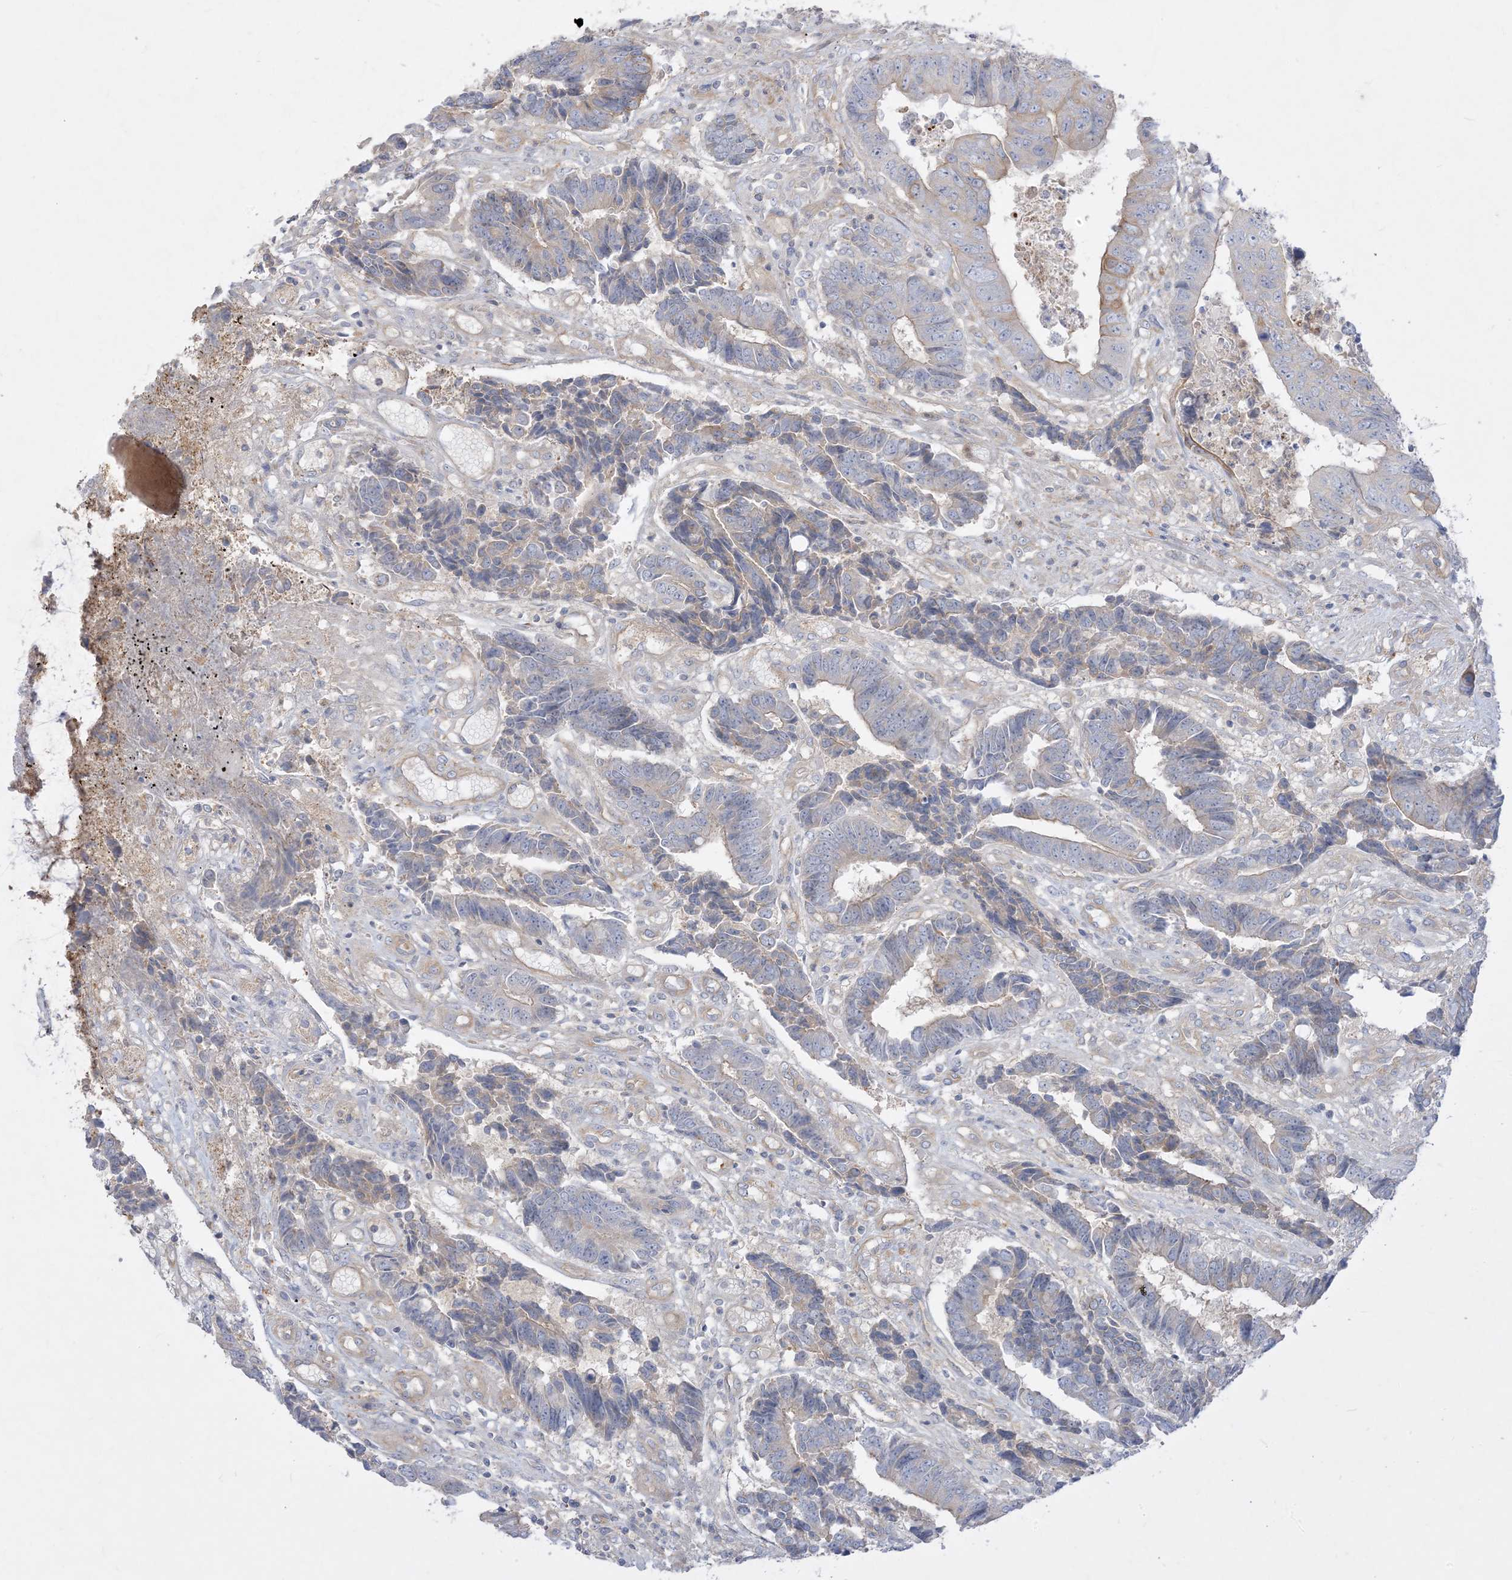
{"staining": {"intensity": "weak", "quantity": "<25%", "location": "cytoplasmic/membranous"}, "tissue": "colorectal cancer", "cell_type": "Tumor cells", "image_type": "cancer", "snomed": [{"axis": "morphology", "description": "Adenocarcinoma, NOS"}, {"axis": "topography", "description": "Rectum"}], "caption": "The image demonstrates no significant positivity in tumor cells of colorectal adenocarcinoma.", "gene": "ARHGEF9", "patient": {"sex": "male", "age": 84}}